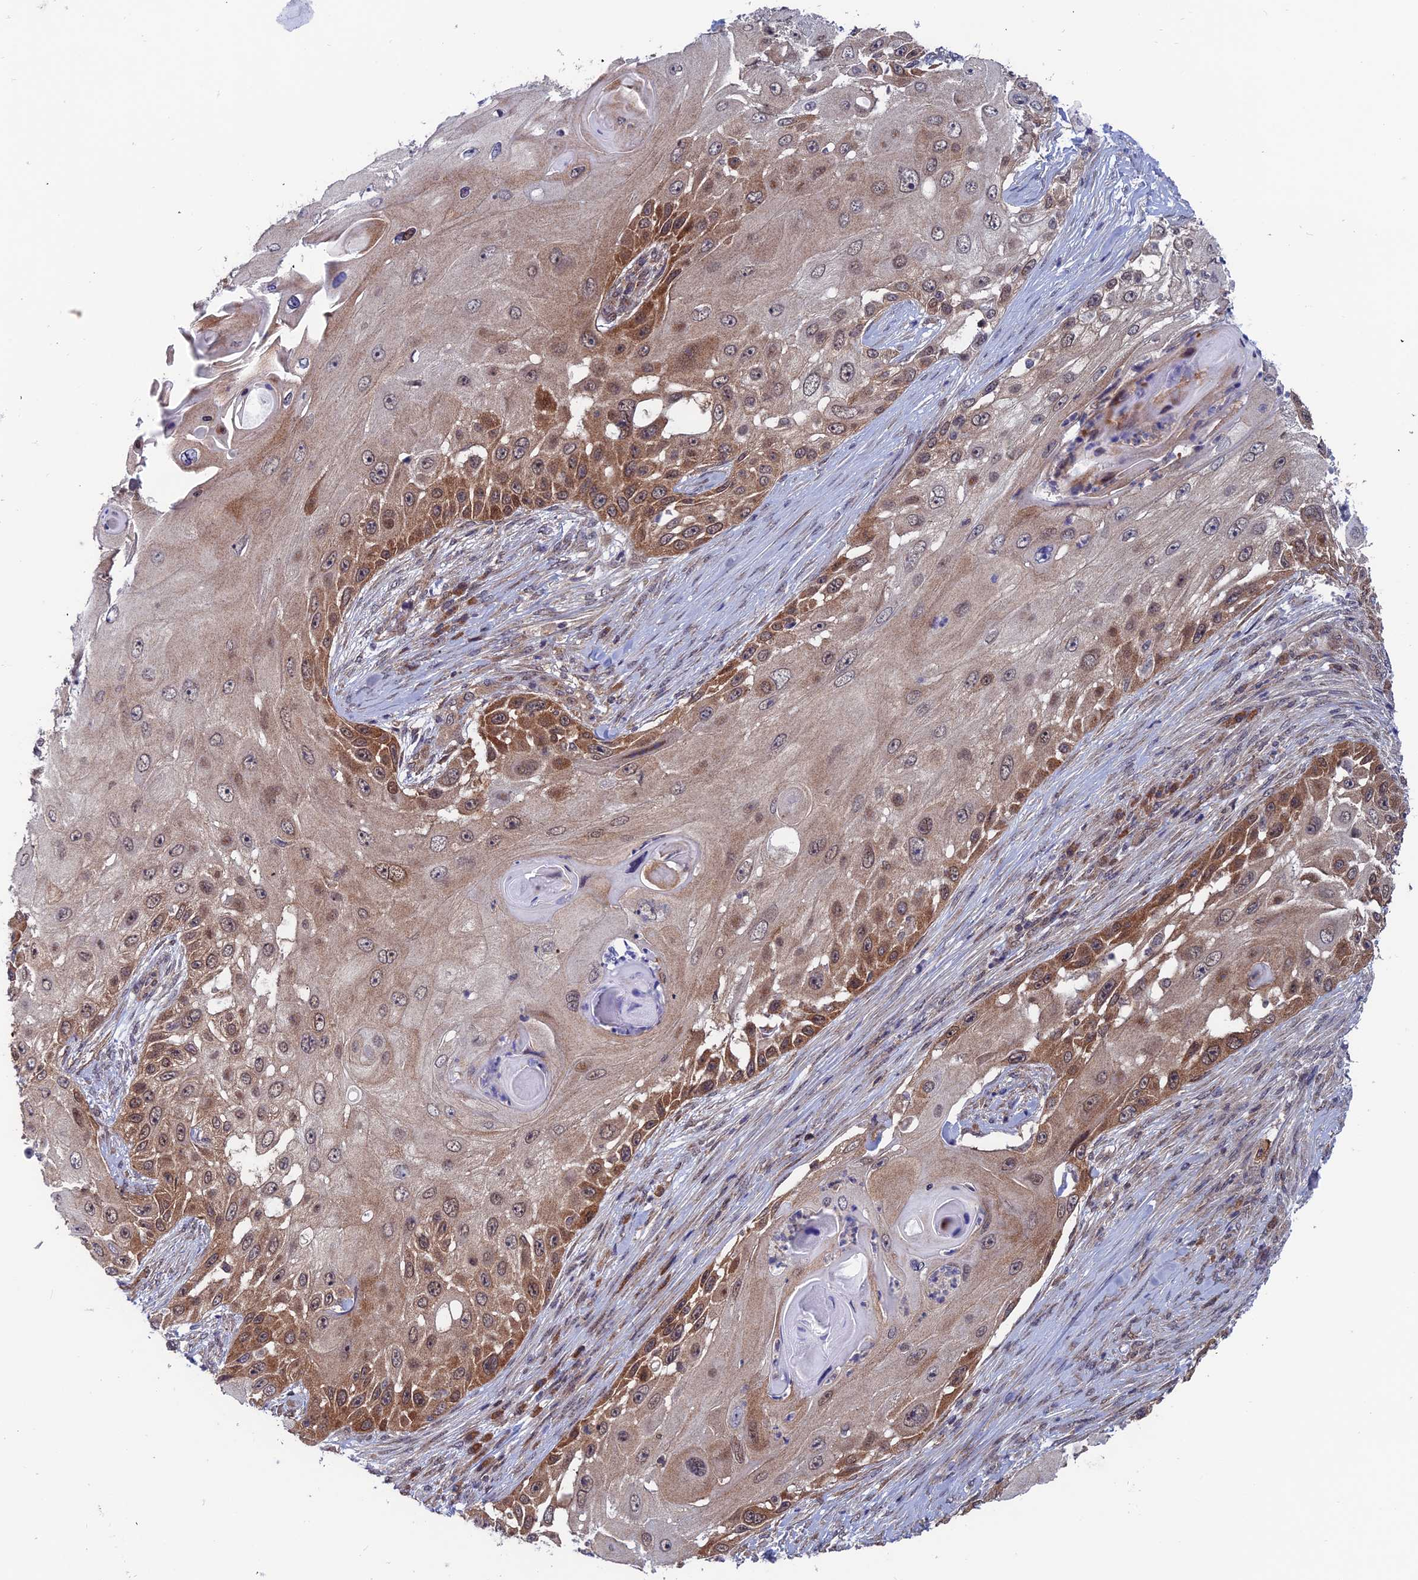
{"staining": {"intensity": "strong", "quantity": ">75%", "location": "cytoplasmic/membranous,nuclear"}, "tissue": "skin cancer", "cell_type": "Tumor cells", "image_type": "cancer", "snomed": [{"axis": "morphology", "description": "Squamous cell carcinoma, NOS"}, {"axis": "topography", "description": "Skin"}], "caption": "Strong cytoplasmic/membranous and nuclear protein expression is present in approximately >75% of tumor cells in skin cancer (squamous cell carcinoma).", "gene": "IGBP1", "patient": {"sex": "female", "age": 44}}